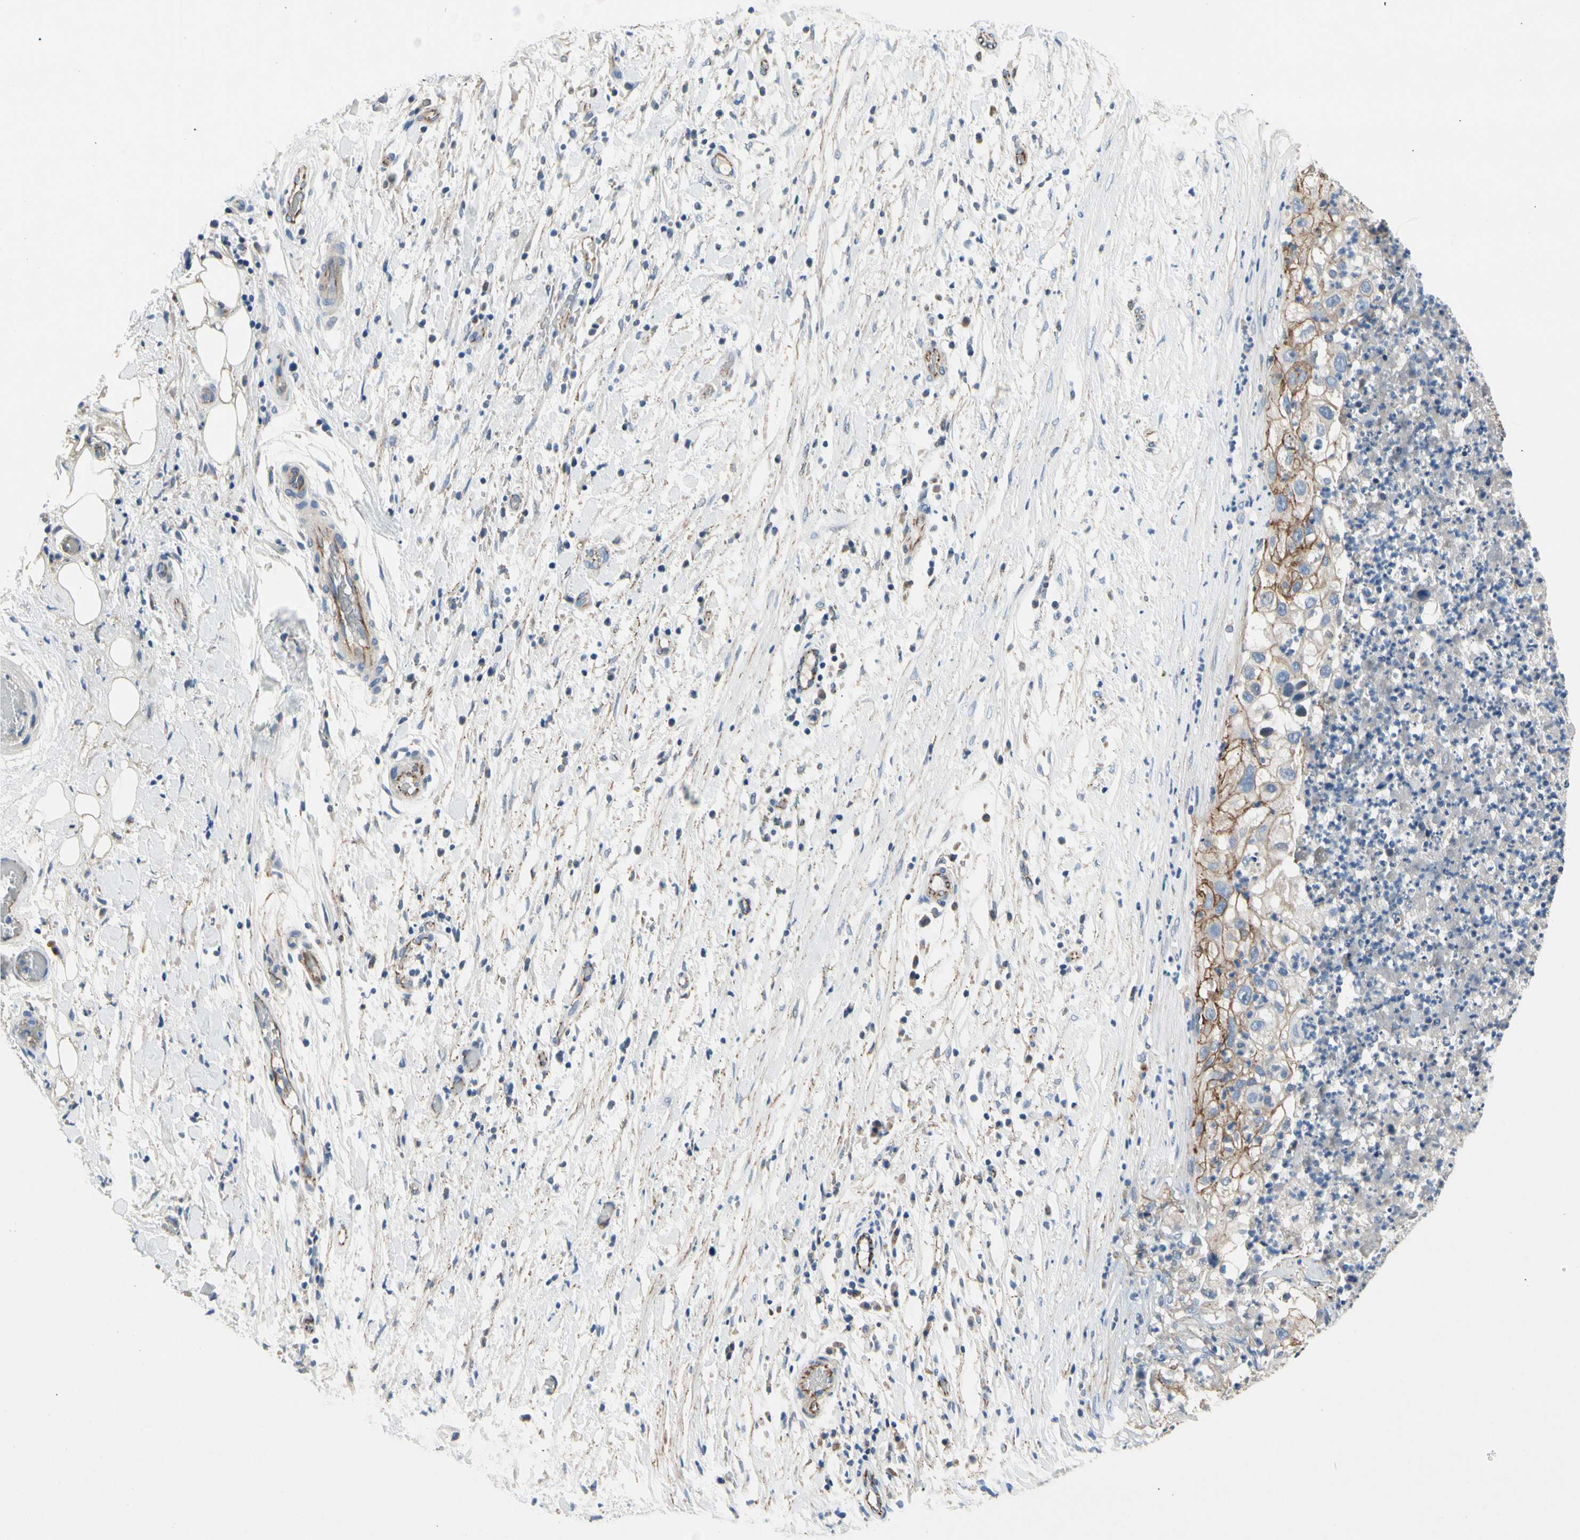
{"staining": {"intensity": "moderate", "quantity": "<25%", "location": "cytoplasmic/membranous"}, "tissue": "lung cancer", "cell_type": "Tumor cells", "image_type": "cancer", "snomed": [{"axis": "morphology", "description": "Inflammation, NOS"}, {"axis": "morphology", "description": "Squamous cell carcinoma, NOS"}, {"axis": "topography", "description": "Lymph node"}, {"axis": "topography", "description": "Soft tissue"}, {"axis": "topography", "description": "Lung"}], "caption": "Immunohistochemical staining of lung cancer exhibits moderate cytoplasmic/membranous protein staining in approximately <25% of tumor cells. (DAB IHC with brightfield microscopy, high magnification).", "gene": "LGR6", "patient": {"sex": "male", "age": 66}}